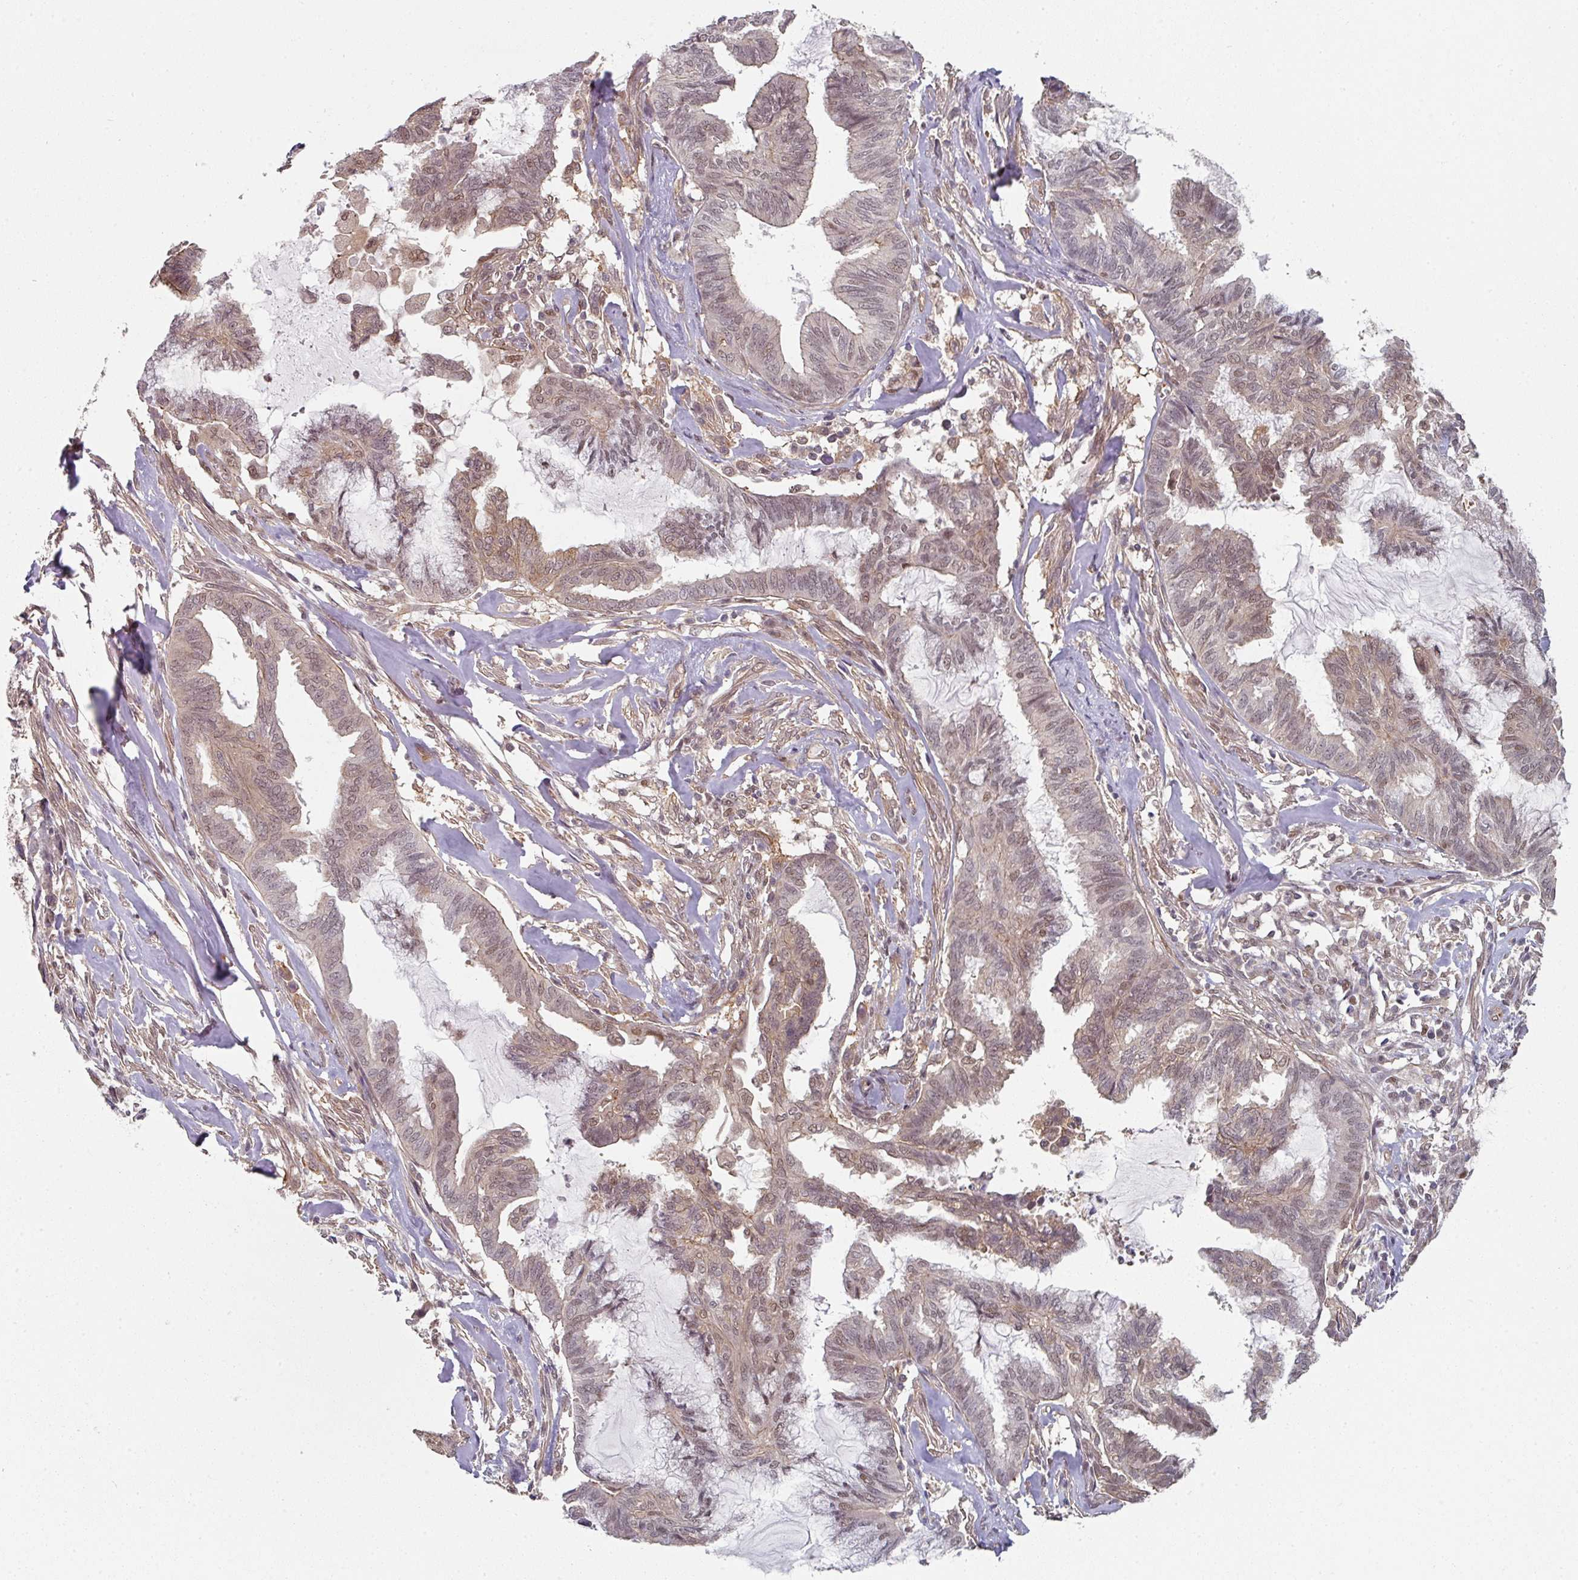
{"staining": {"intensity": "weak", "quantity": "25%-75%", "location": "cytoplasmic/membranous,nuclear"}, "tissue": "endometrial cancer", "cell_type": "Tumor cells", "image_type": "cancer", "snomed": [{"axis": "morphology", "description": "Adenocarcinoma, NOS"}, {"axis": "topography", "description": "Endometrium"}], "caption": "Approximately 25%-75% of tumor cells in endometrial cancer reveal weak cytoplasmic/membranous and nuclear protein expression as visualized by brown immunohistochemical staining.", "gene": "PSME3IP1", "patient": {"sex": "female", "age": 86}}